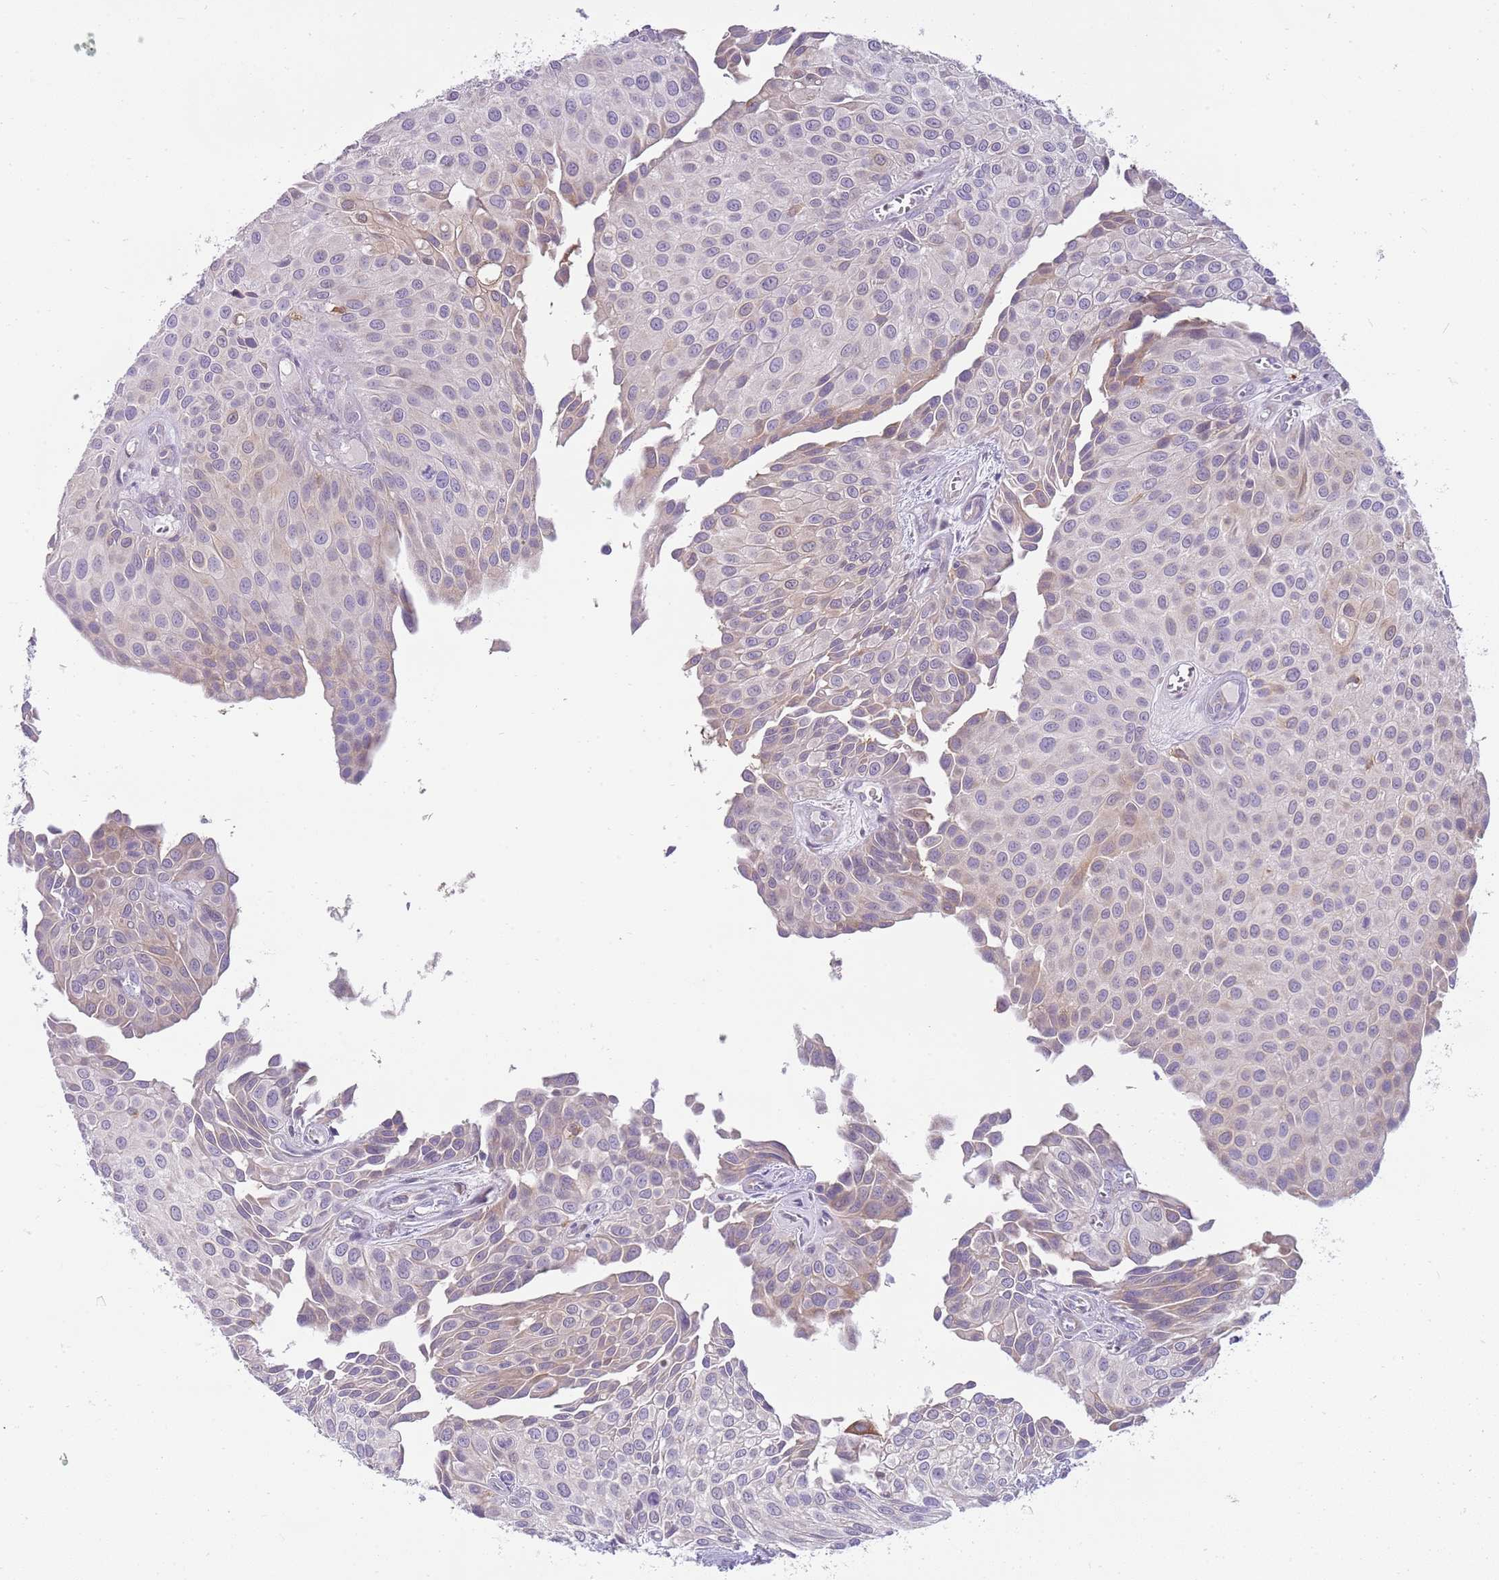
{"staining": {"intensity": "weak", "quantity": "<25%", "location": "cytoplasmic/membranous"}, "tissue": "urothelial cancer", "cell_type": "Tumor cells", "image_type": "cancer", "snomed": [{"axis": "morphology", "description": "Urothelial carcinoma, Low grade"}, {"axis": "topography", "description": "Urinary bladder"}], "caption": "DAB immunohistochemical staining of low-grade urothelial carcinoma demonstrates no significant expression in tumor cells.", "gene": "DIPK1C", "patient": {"sex": "male", "age": 88}}